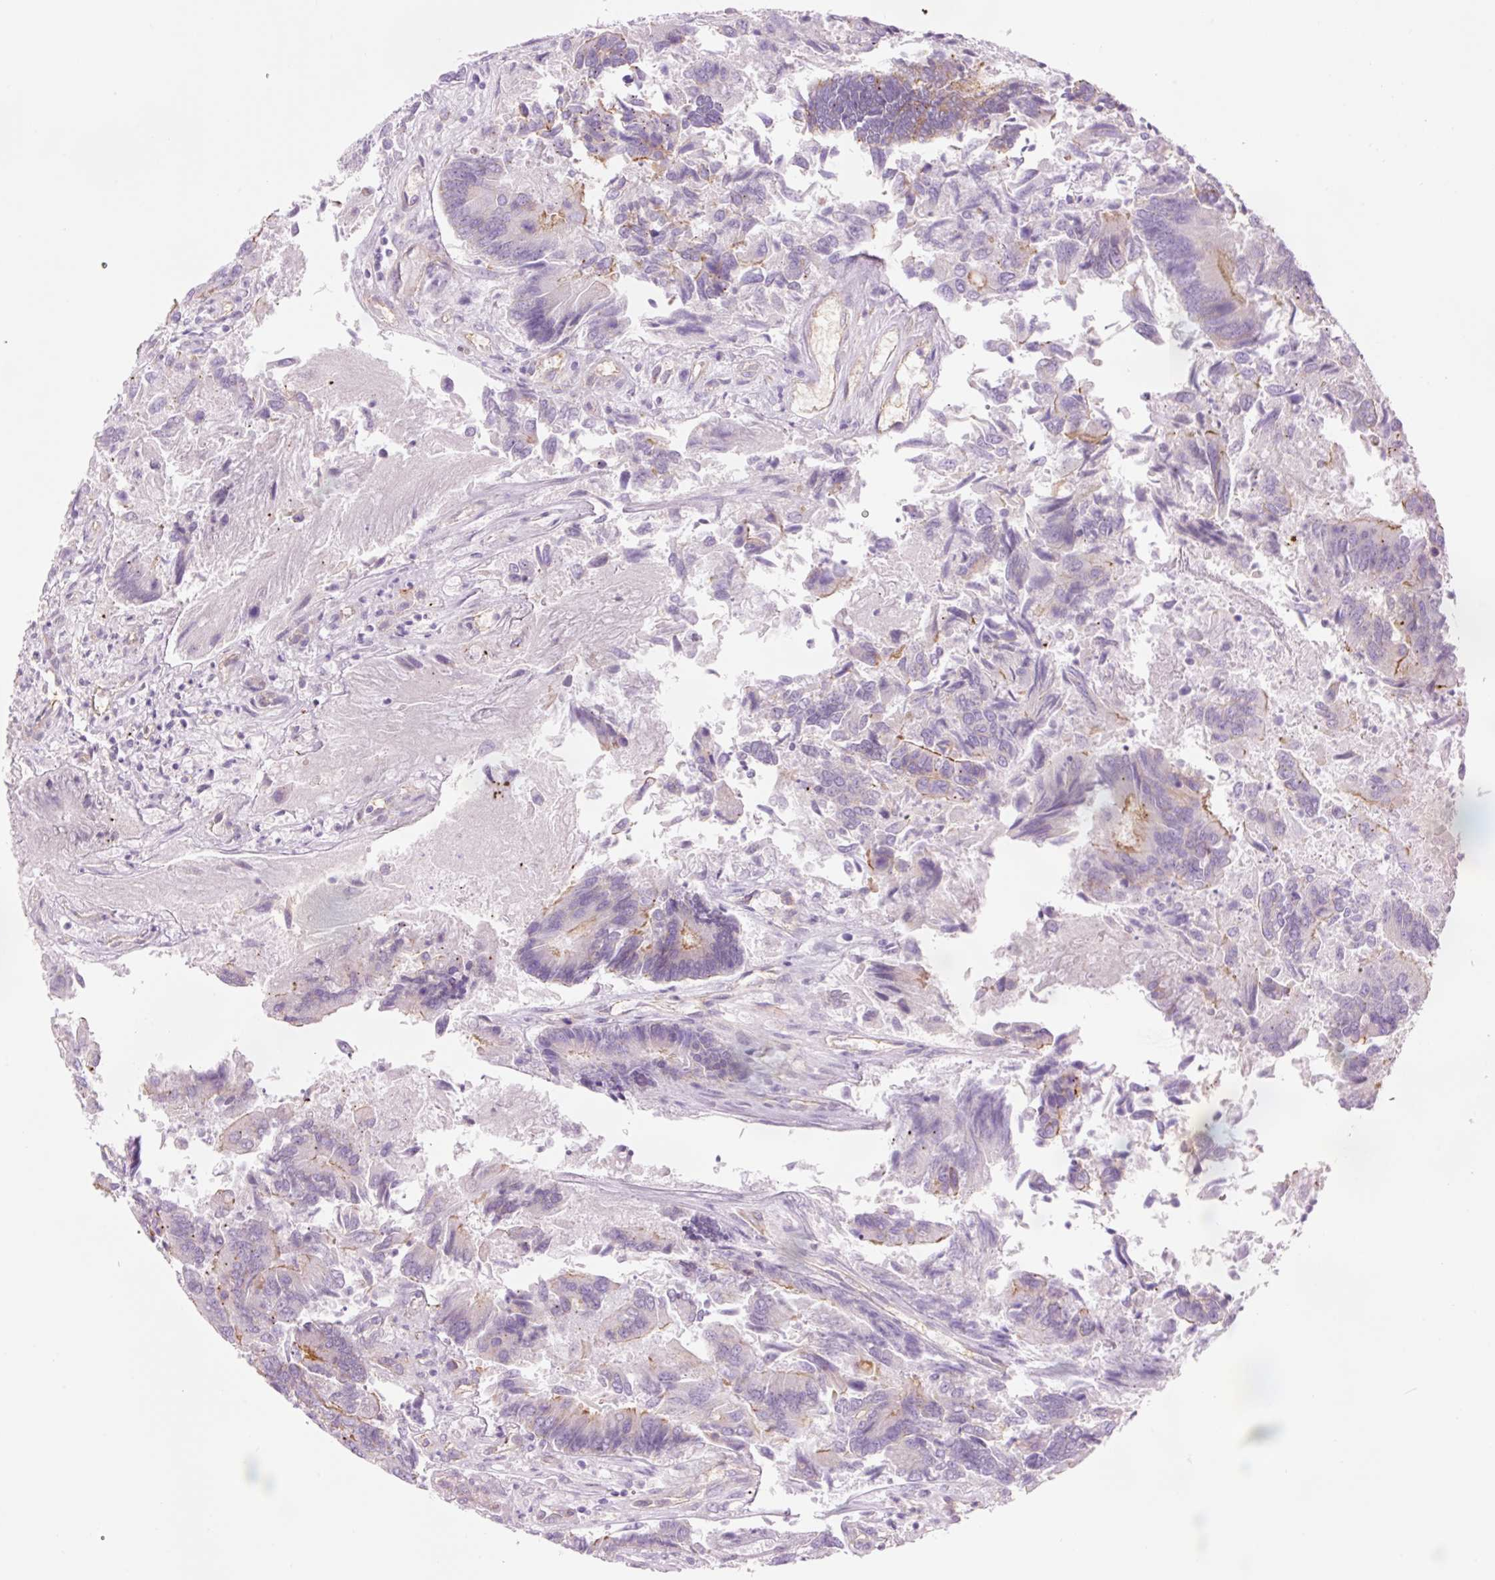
{"staining": {"intensity": "moderate", "quantity": "<25%", "location": "cytoplasmic/membranous"}, "tissue": "colorectal cancer", "cell_type": "Tumor cells", "image_type": "cancer", "snomed": [{"axis": "morphology", "description": "Adenocarcinoma, NOS"}, {"axis": "topography", "description": "Colon"}], "caption": "Immunohistochemistry of adenocarcinoma (colorectal) shows low levels of moderate cytoplasmic/membranous positivity in about <25% of tumor cells.", "gene": "HSPA4L", "patient": {"sex": "female", "age": 67}}